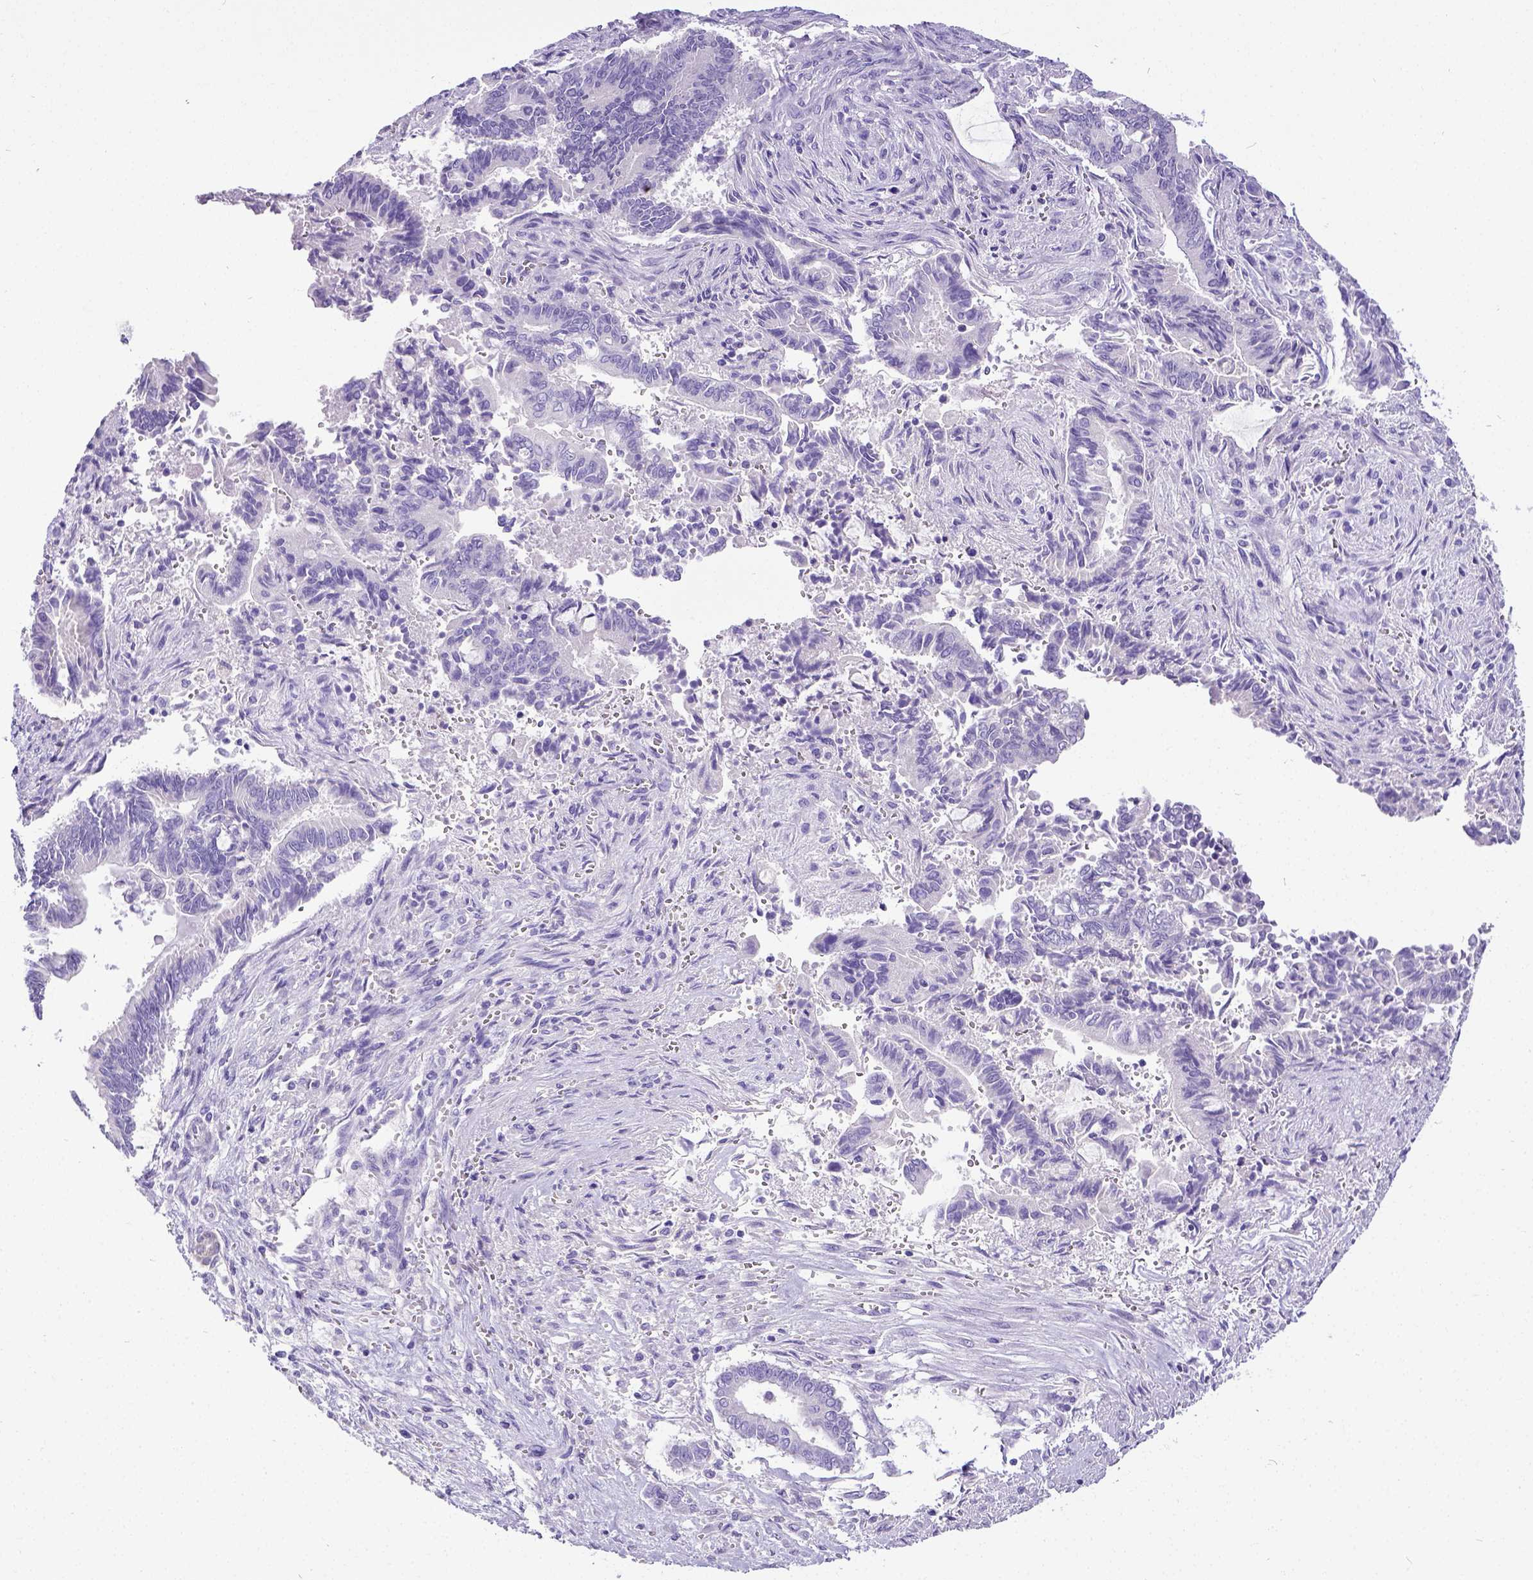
{"staining": {"intensity": "negative", "quantity": "none", "location": "none"}, "tissue": "pancreatic cancer", "cell_type": "Tumor cells", "image_type": "cancer", "snomed": [{"axis": "morphology", "description": "Adenocarcinoma, NOS"}, {"axis": "topography", "description": "Pancreas"}], "caption": "IHC micrograph of pancreatic adenocarcinoma stained for a protein (brown), which displays no positivity in tumor cells. (Immunohistochemistry, brightfield microscopy, high magnification).", "gene": "SATB2", "patient": {"sex": "male", "age": 68}}